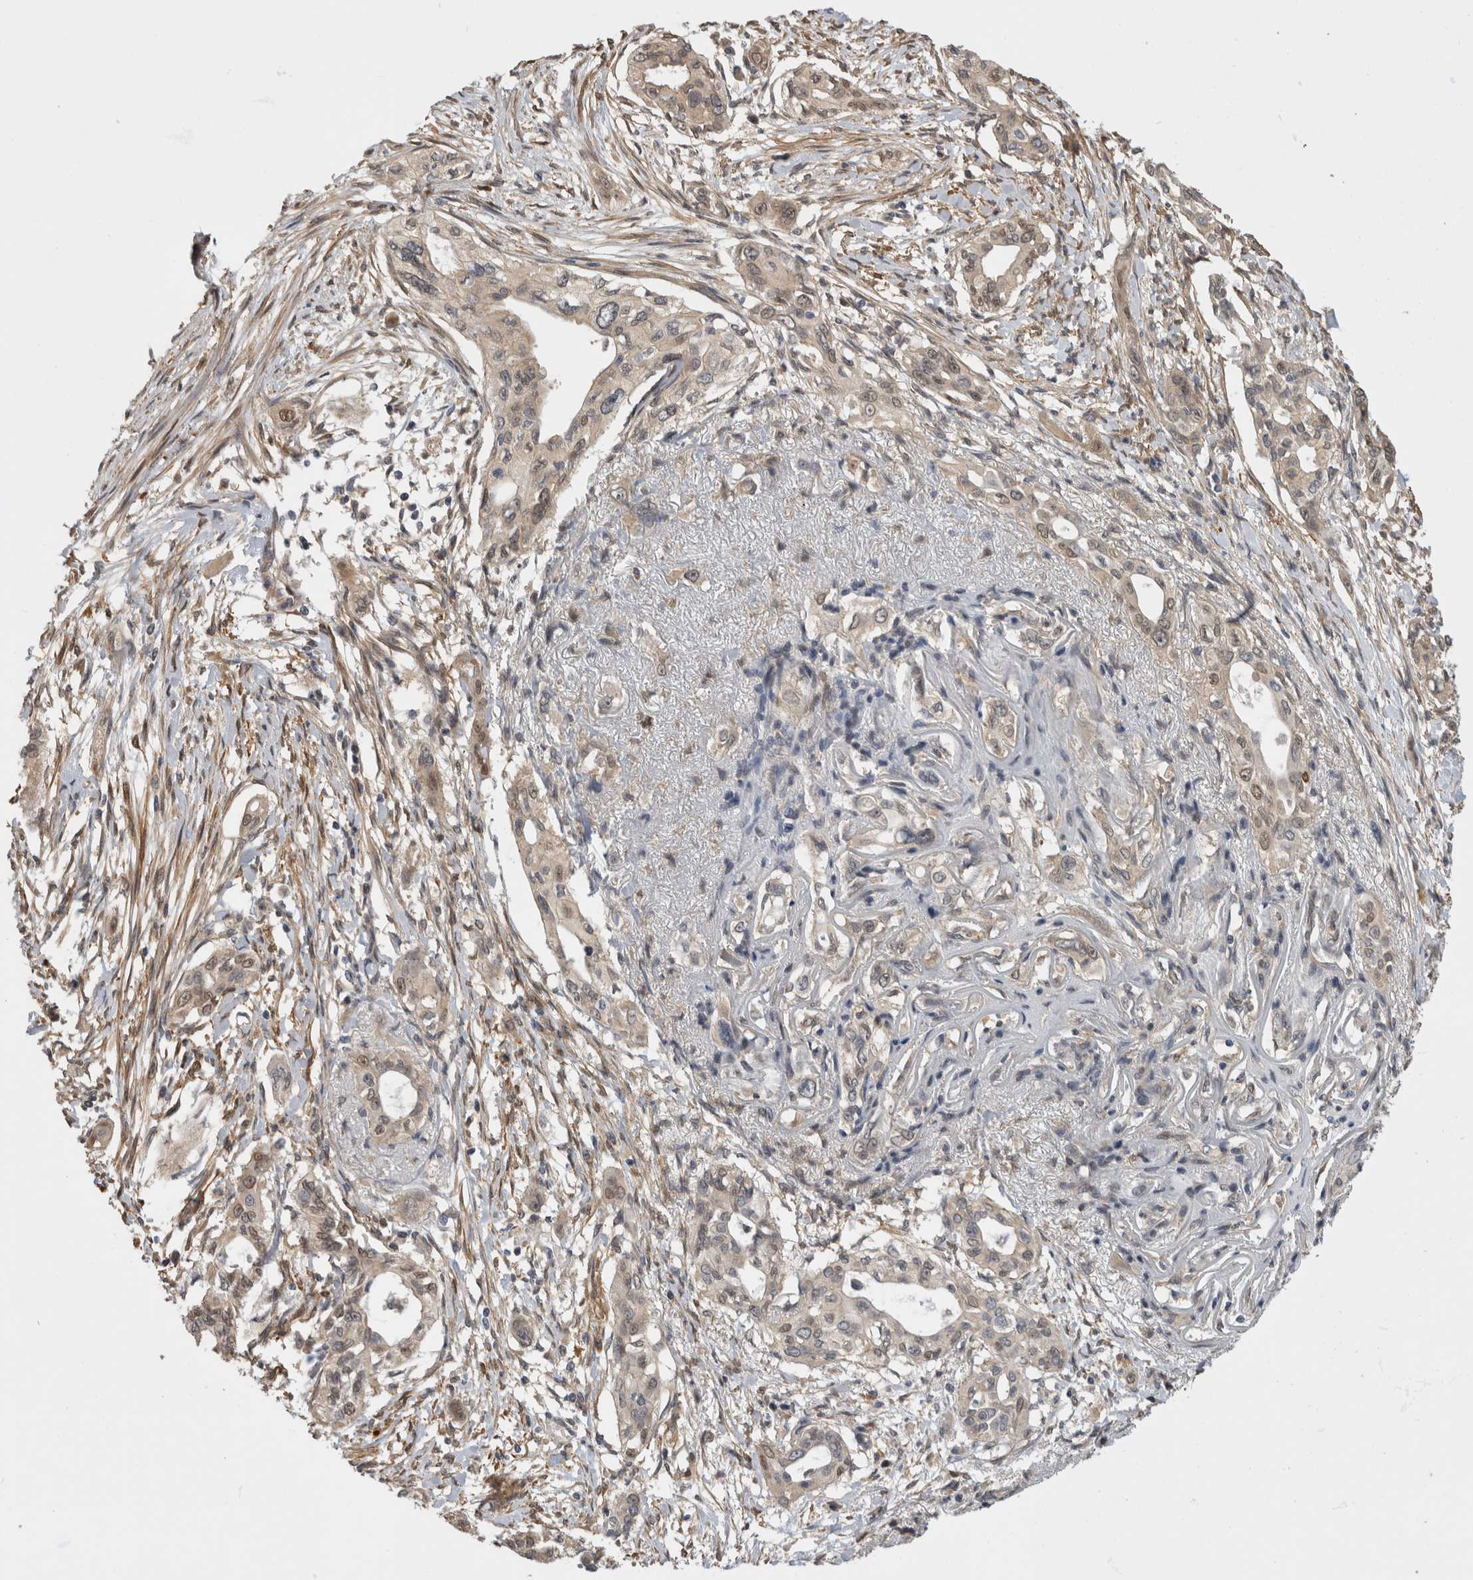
{"staining": {"intensity": "negative", "quantity": "none", "location": "none"}, "tissue": "pancreatic cancer", "cell_type": "Tumor cells", "image_type": "cancer", "snomed": [{"axis": "morphology", "description": "Adenocarcinoma, NOS"}, {"axis": "topography", "description": "Pancreas"}], "caption": "Tumor cells are negative for brown protein staining in adenocarcinoma (pancreatic). The staining was performed using DAB (3,3'-diaminobenzidine) to visualize the protein expression in brown, while the nuclei were stained in blue with hematoxylin (Magnification: 20x).", "gene": "PGM1", "patient": {"sex": "female", "age": 60}}